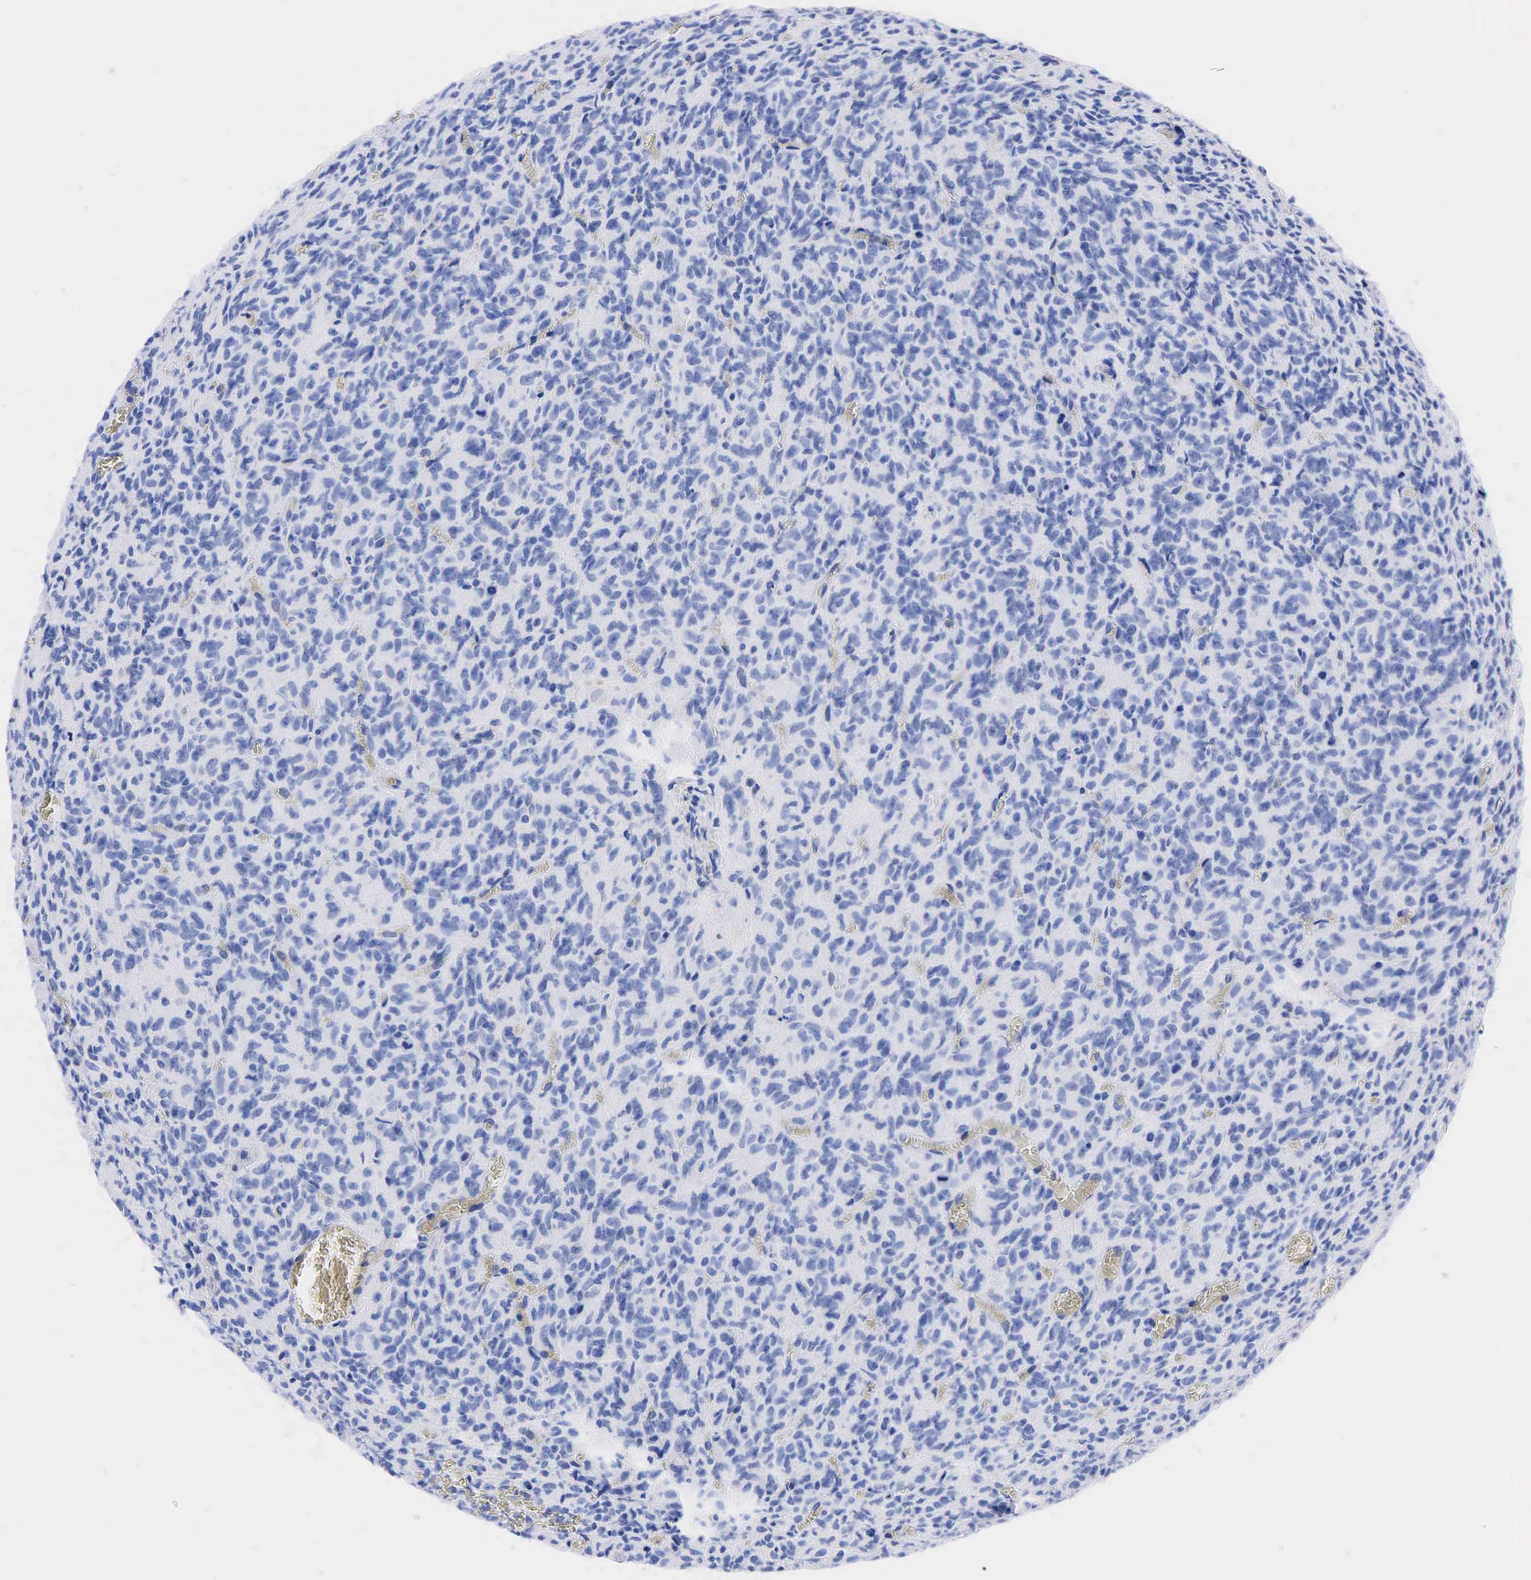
{"staining": {"intensity": "negative", "quantity": "none", "location": "none"}, "tissue": "glioma", "cell_type": "Tumor cells", "image_type": "cancer", "snomed": [{"axis": "morphology", "description": "Glioma, malignant, High grade"}, {"axis": "topography", "description": "Brain"}], "caption": "DAB (3,3'-diaminobenzidine) immunohistochemical staining of malignant high-grade glioma shows no significant staining in tumor cells.", "gene": "NKX2-1", "patient": {"sex": "male", "age": 56}}